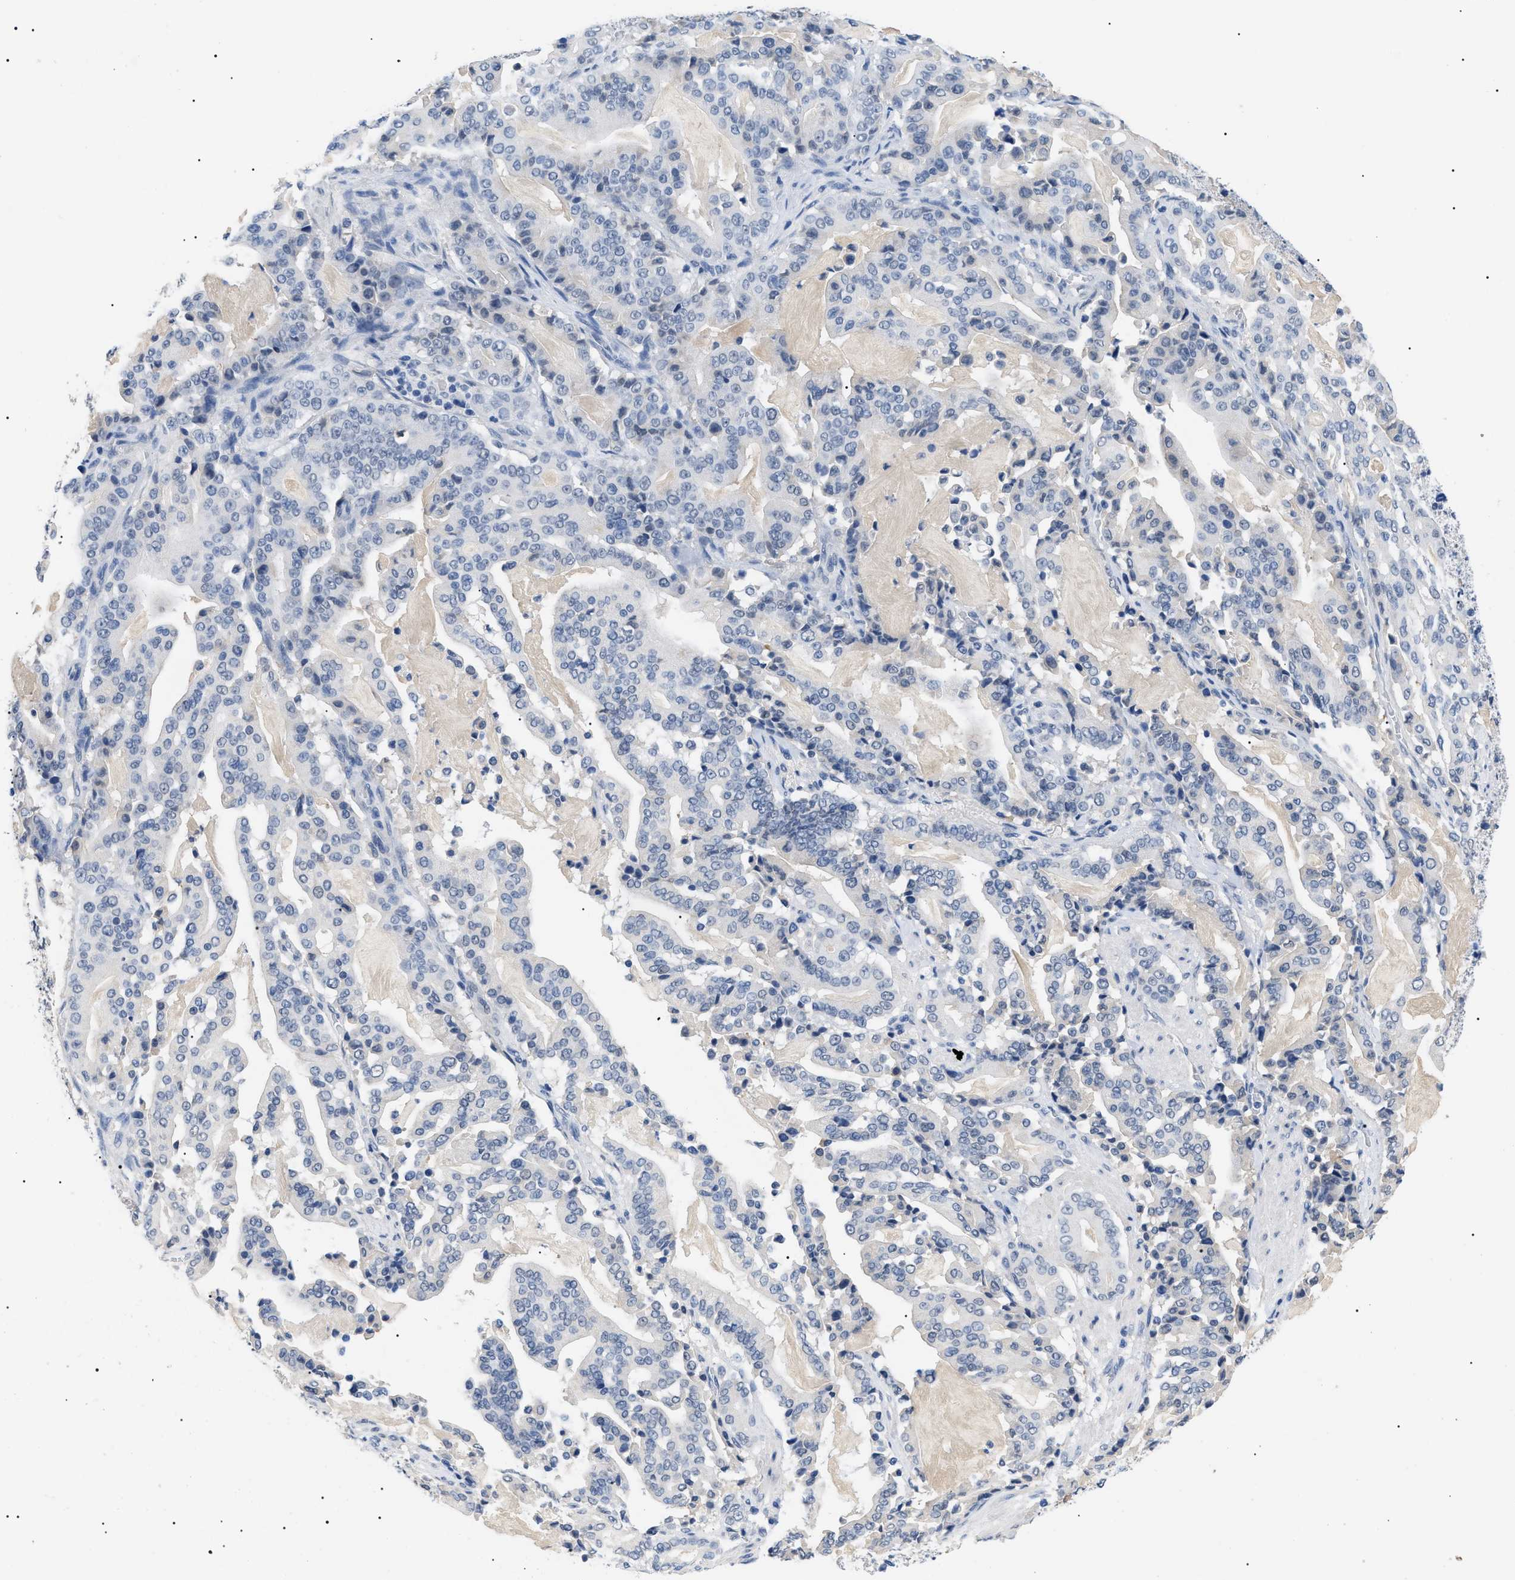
{"staining": {"intensity": "negative", "quantity": "none", "location": "none"}, "tissue": "pancreatic cancer", "cell_type": "Tumor cells", "image_type": "cancer", "snomed": [{"axis": "morphology", "description": "Adenocarcinoma, NOS"}, {"axis": "topography", "description": "Pancreas"}], "caption": "This is a image of IHC staining of pancreatic adenocarcinoma, which shows no positivity in tumor cells. The staining was performed using DAB (3,3'-diaminobenzidine) to visualize the protein expression in brown, while the nuclei were stained in blue with hematoxylin (Magnification: 20x).", "gene": "PRRT2", "patient": {"sex": "male", "age": 63}}